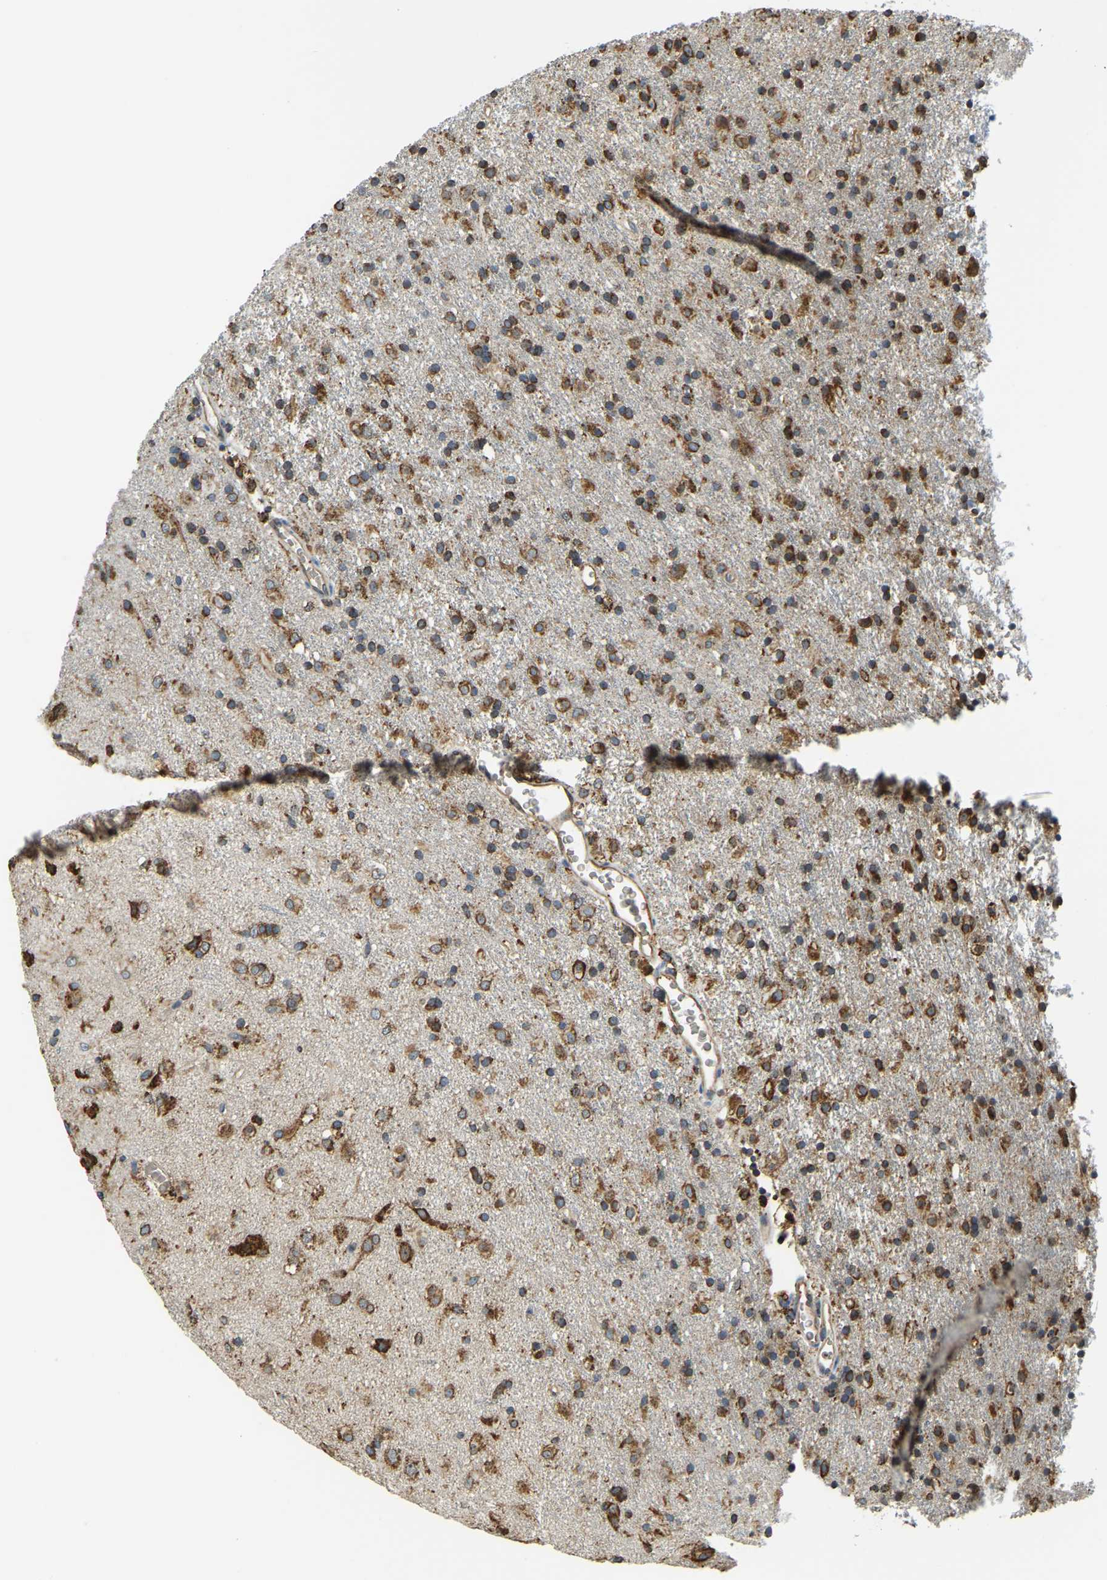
{"staining": {"intensity": "strong", "quantity": "25%-75%", "location": "cytoplasmic/membranous"}, "tissue": "glioma", "cell_type": "Tumor cells", "image_type": "cancer", "snomed": [{"axis": "morphology", "description": "Glioma, malignant, Low grade"}, {"axis": "topography", "description": "Brain"}], "caption": "Glioma tissue exhibits strong cytoplasmic/membranous expression in about 25%-75% of tumor cells", "gene": "RNF115", "patient": {"sex": "male", "age": 65}}